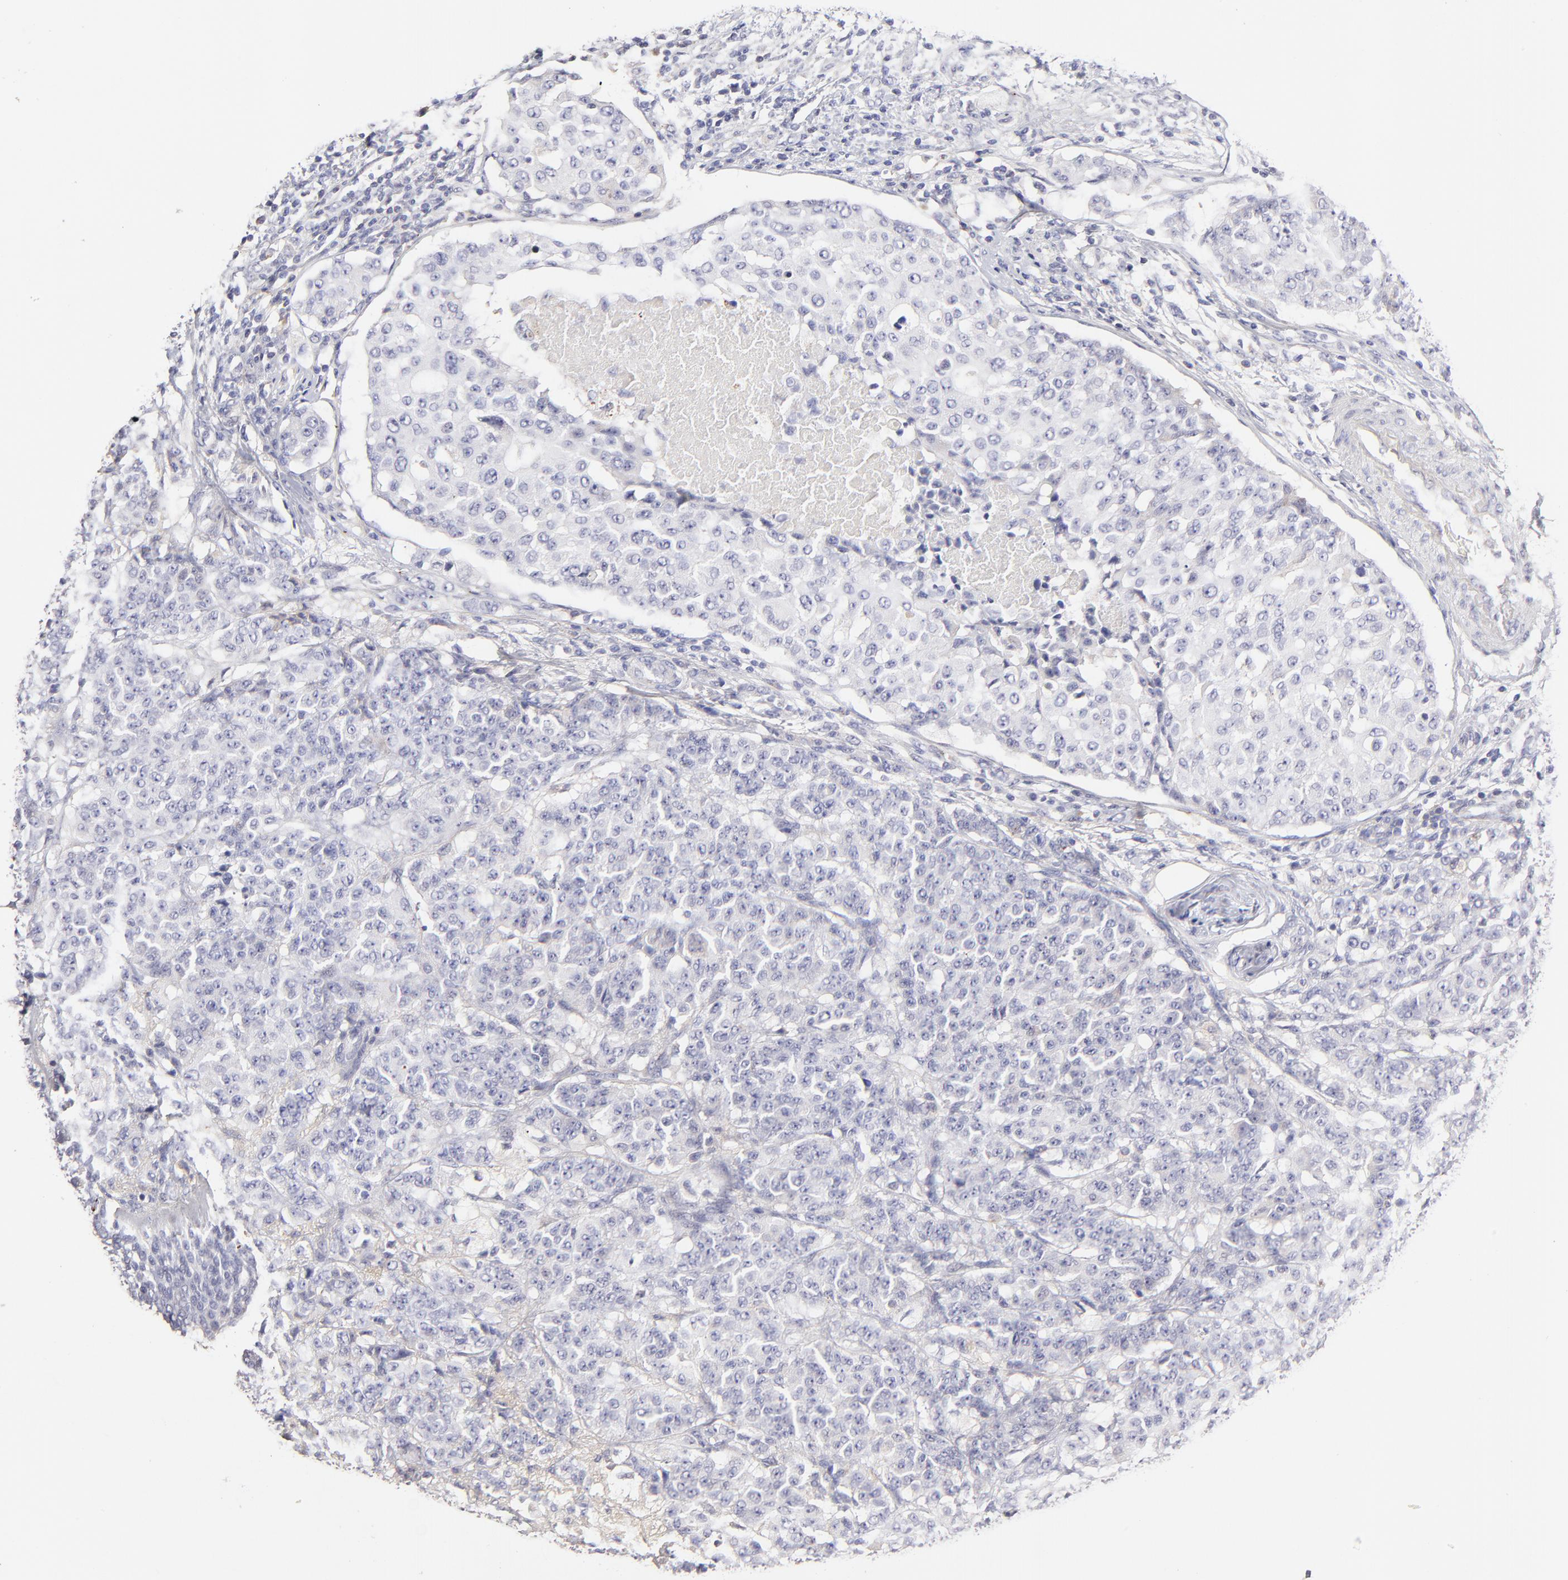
{"staining": {"intensity": "negative", "quantity": "none", "location": "none"}, "tissue": "breast cancer", "cell_type": "Tumor cells", "image_type": "cancer", "snomed": [{"axis": "morphology", "description": "Duct carcinoma"}, {"axis": "topography", "description": "Breast"}], "caption": "Breast infiltrating ductal carcinoma stained for a protein using immunohistochemistry (IHC) exhibits no staining tumor cells.", "gene": "BTG2", "patient": {"sex": "female", "age": 40}}